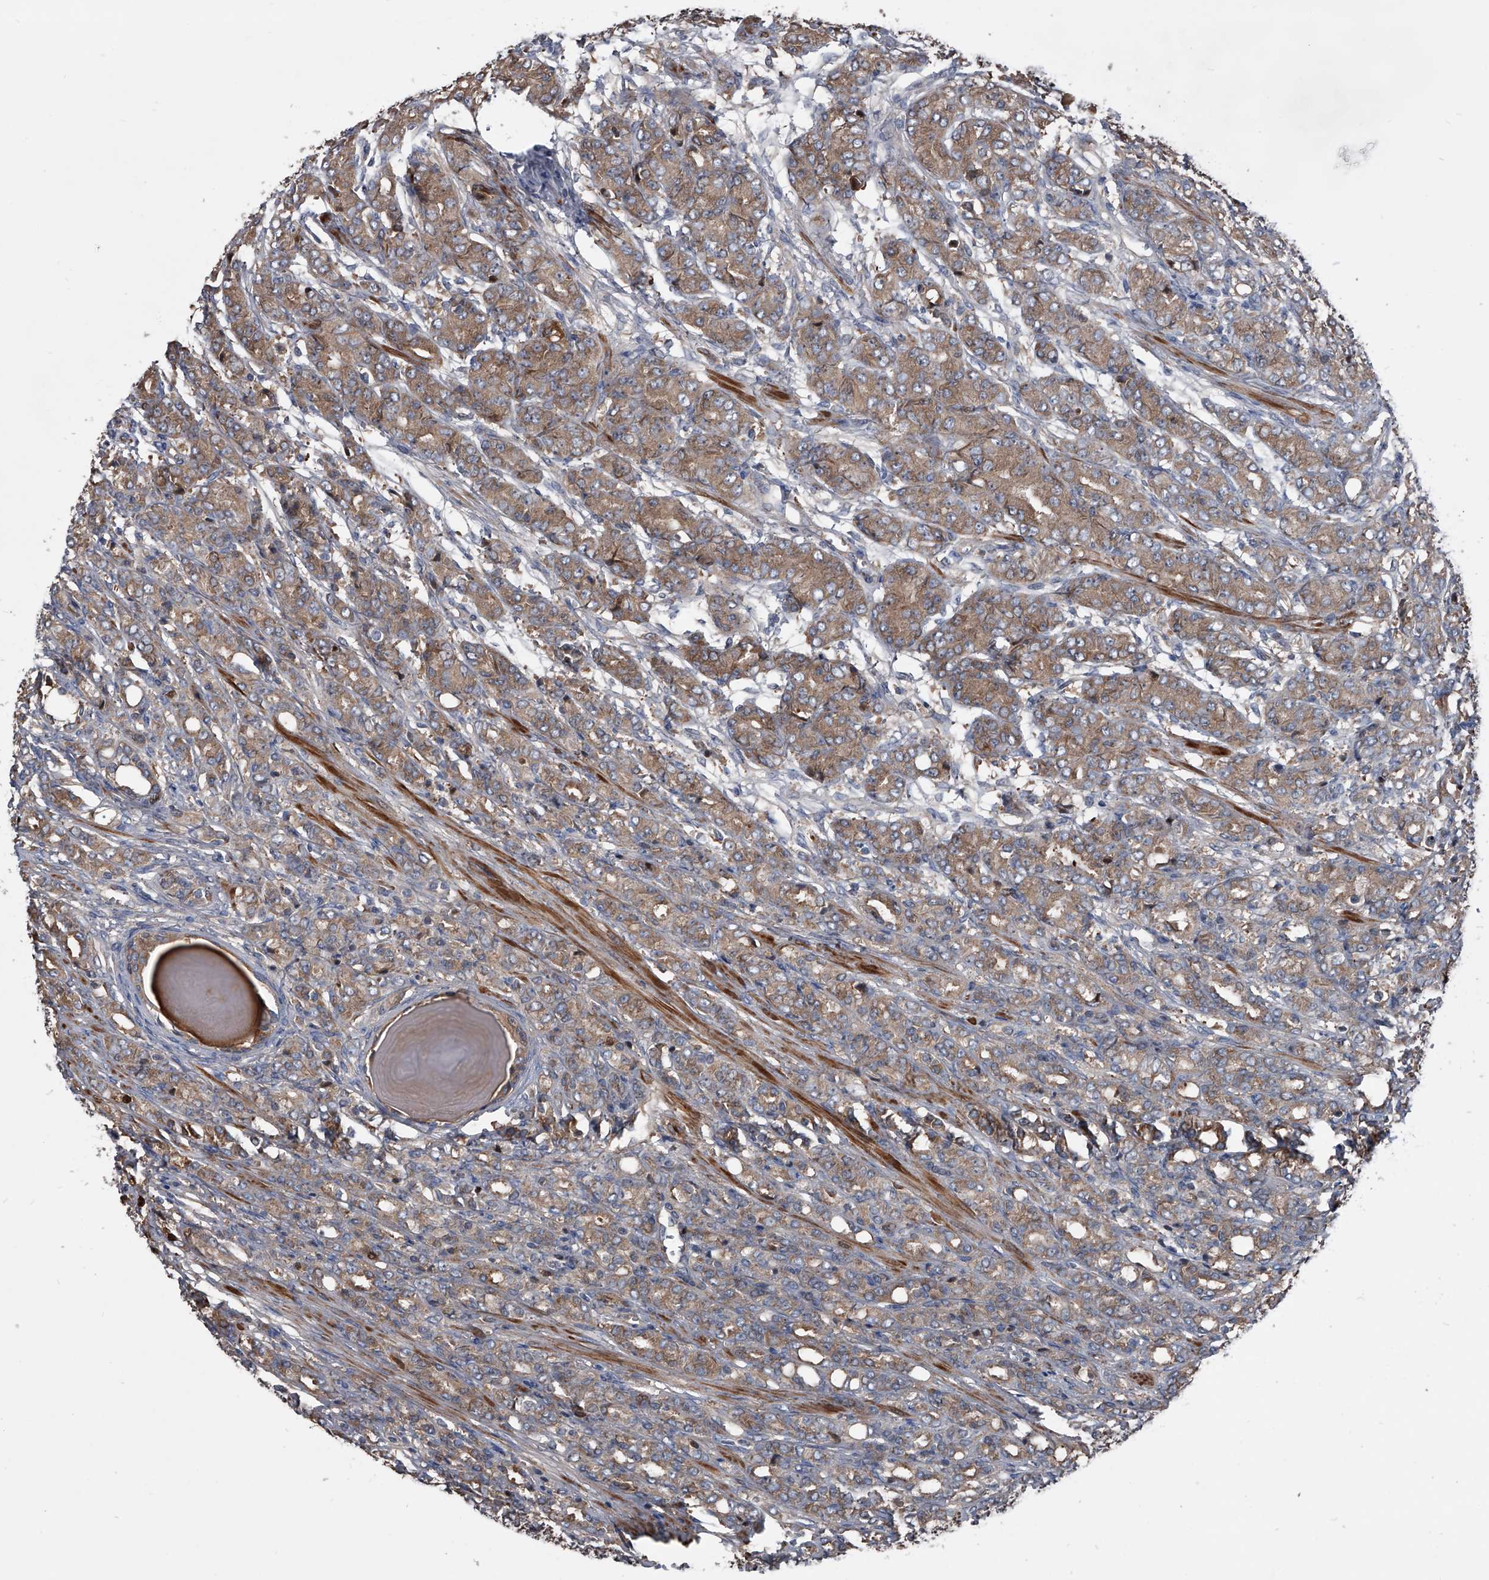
{"staining": {"intensity": "moderate", "quantity": ">75%", "location": "cytoplasmic/membranous"}, "tissue": "prostate cancer", "cell_type": "Tumor cells", "image_type": "cancer", "snomed": [{"axis": "morphology", "description": "Adenocarcinoma, High grade"}, {"axis": "topography", "description": "Prostate"}], "caption": "This micrograph exhibits immunohistochemistry staining of human prostate cancer, with medium moderate cytoplasmic/membranous expression in about >75% of tumor cells.", "gene": "KIF13A", "patient": {"sex": "male", "age": 62}}